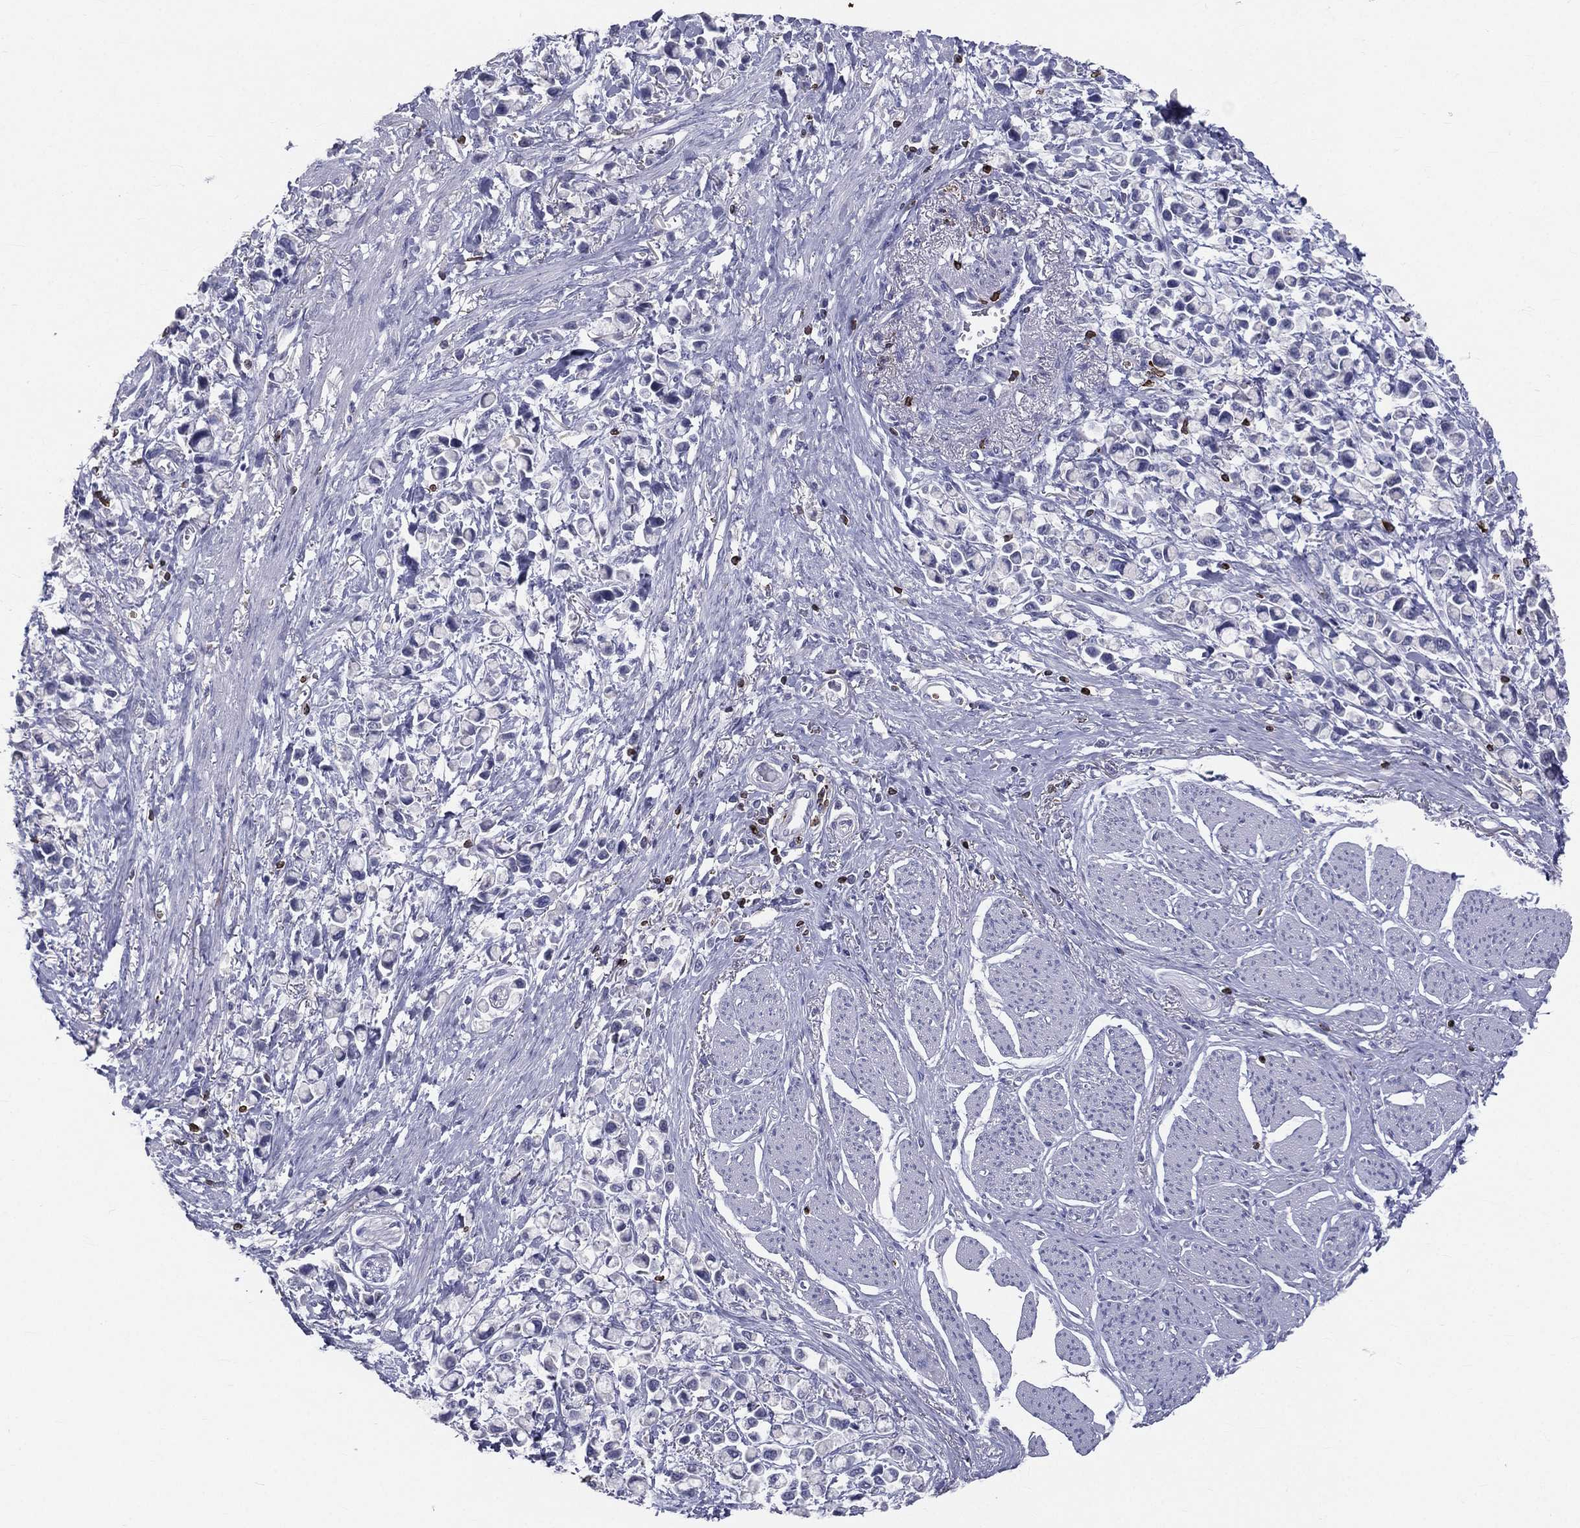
{"staining": {"intensity": "negative", "quantity": "none", "location": "none"}, "tissue": "stomach cancer", "cell_type": "Tumor cells", "image_type": "cancer", "snomed": [{"axis": "morphology", "description": "Adenocarcinoma, NOS"}, {"axis": "topography", "description": "Stomach"}], "caption": "Histopathology image shows no significant protein staining in tumor cells of stomach adenocarcinoma.", "gene": "CTSW", "patient": {"sex": "female", "age": 81}}